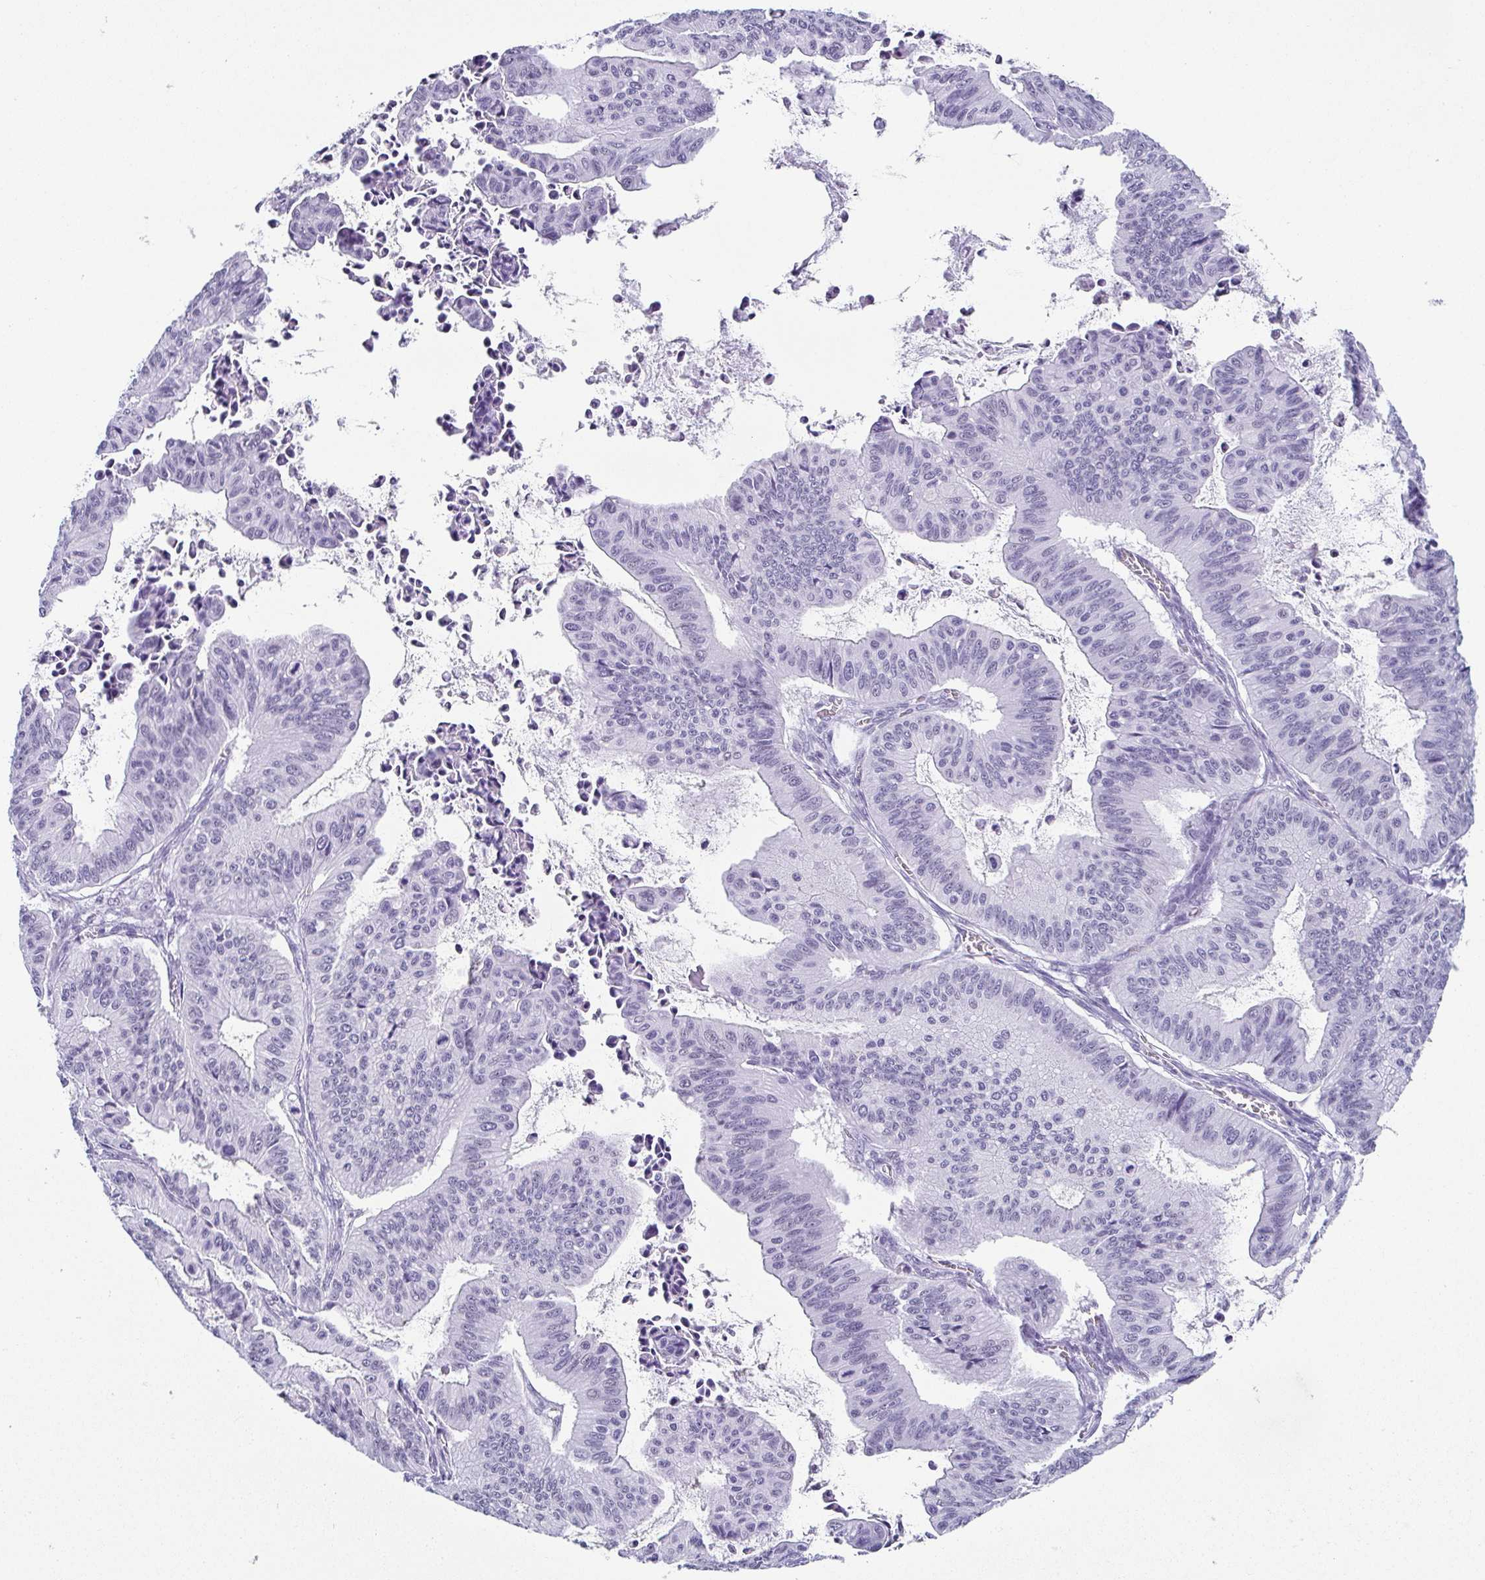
{"staining": {"intensity": "negative", "quantity": "none", "location": "none"}, "tissue": "ovarian cancer", "cell_type": "Tumor cells", "image_type": "cancer", "snomed": [{"axis": "morphology", "description": "Cystadenocarcinoma, mucinous, NOS"}, {"axis": "topography", "description": "Ovary"}], "caption": "Tumor cells show no significant protein expression in ovarian mucinous cystadenocarcinoma.", "gene": "ESX1", "patient": {"sex": "female", "age": 72}}